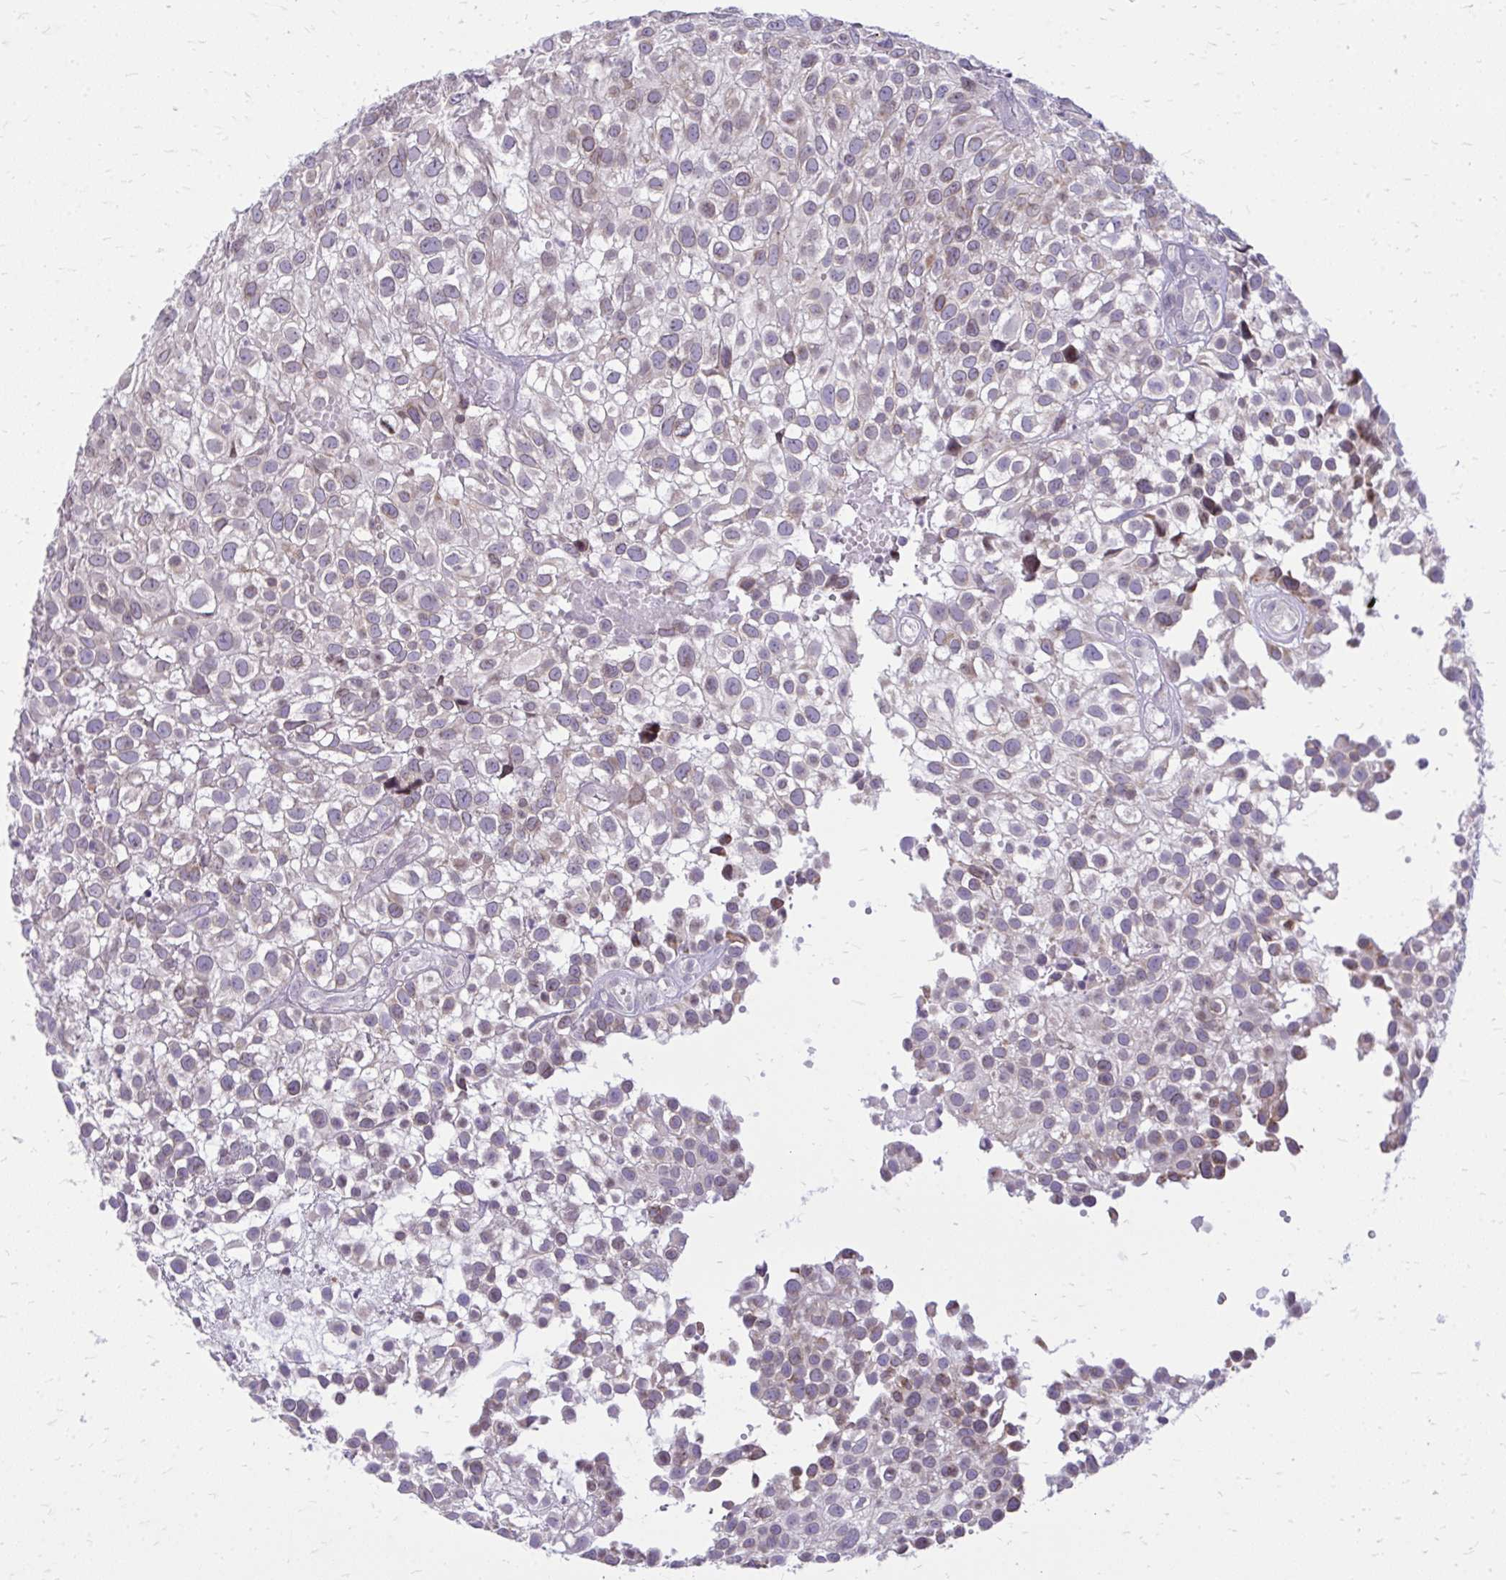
{"staining": {"intensity": "weak", "quantity": "<25%", "location": "cytoplasmic/membranous"}, "tissue": "urothelial cancer", "cell_type": "Tumor cells", "image_type": "cancer", "snomed": [{"axis": "morphology", "description": "Urothelial carcinoma, High grade"}, {"axis": "topography", "description": "Urinary bladder"}], "caption": "High power microscopy image of an IHC histopathology image of urothelial cancer, revealing no significant staining in tumor cells.", "gene": "RPS6KA2", "patient": {"sex": "male", "age": 56}}